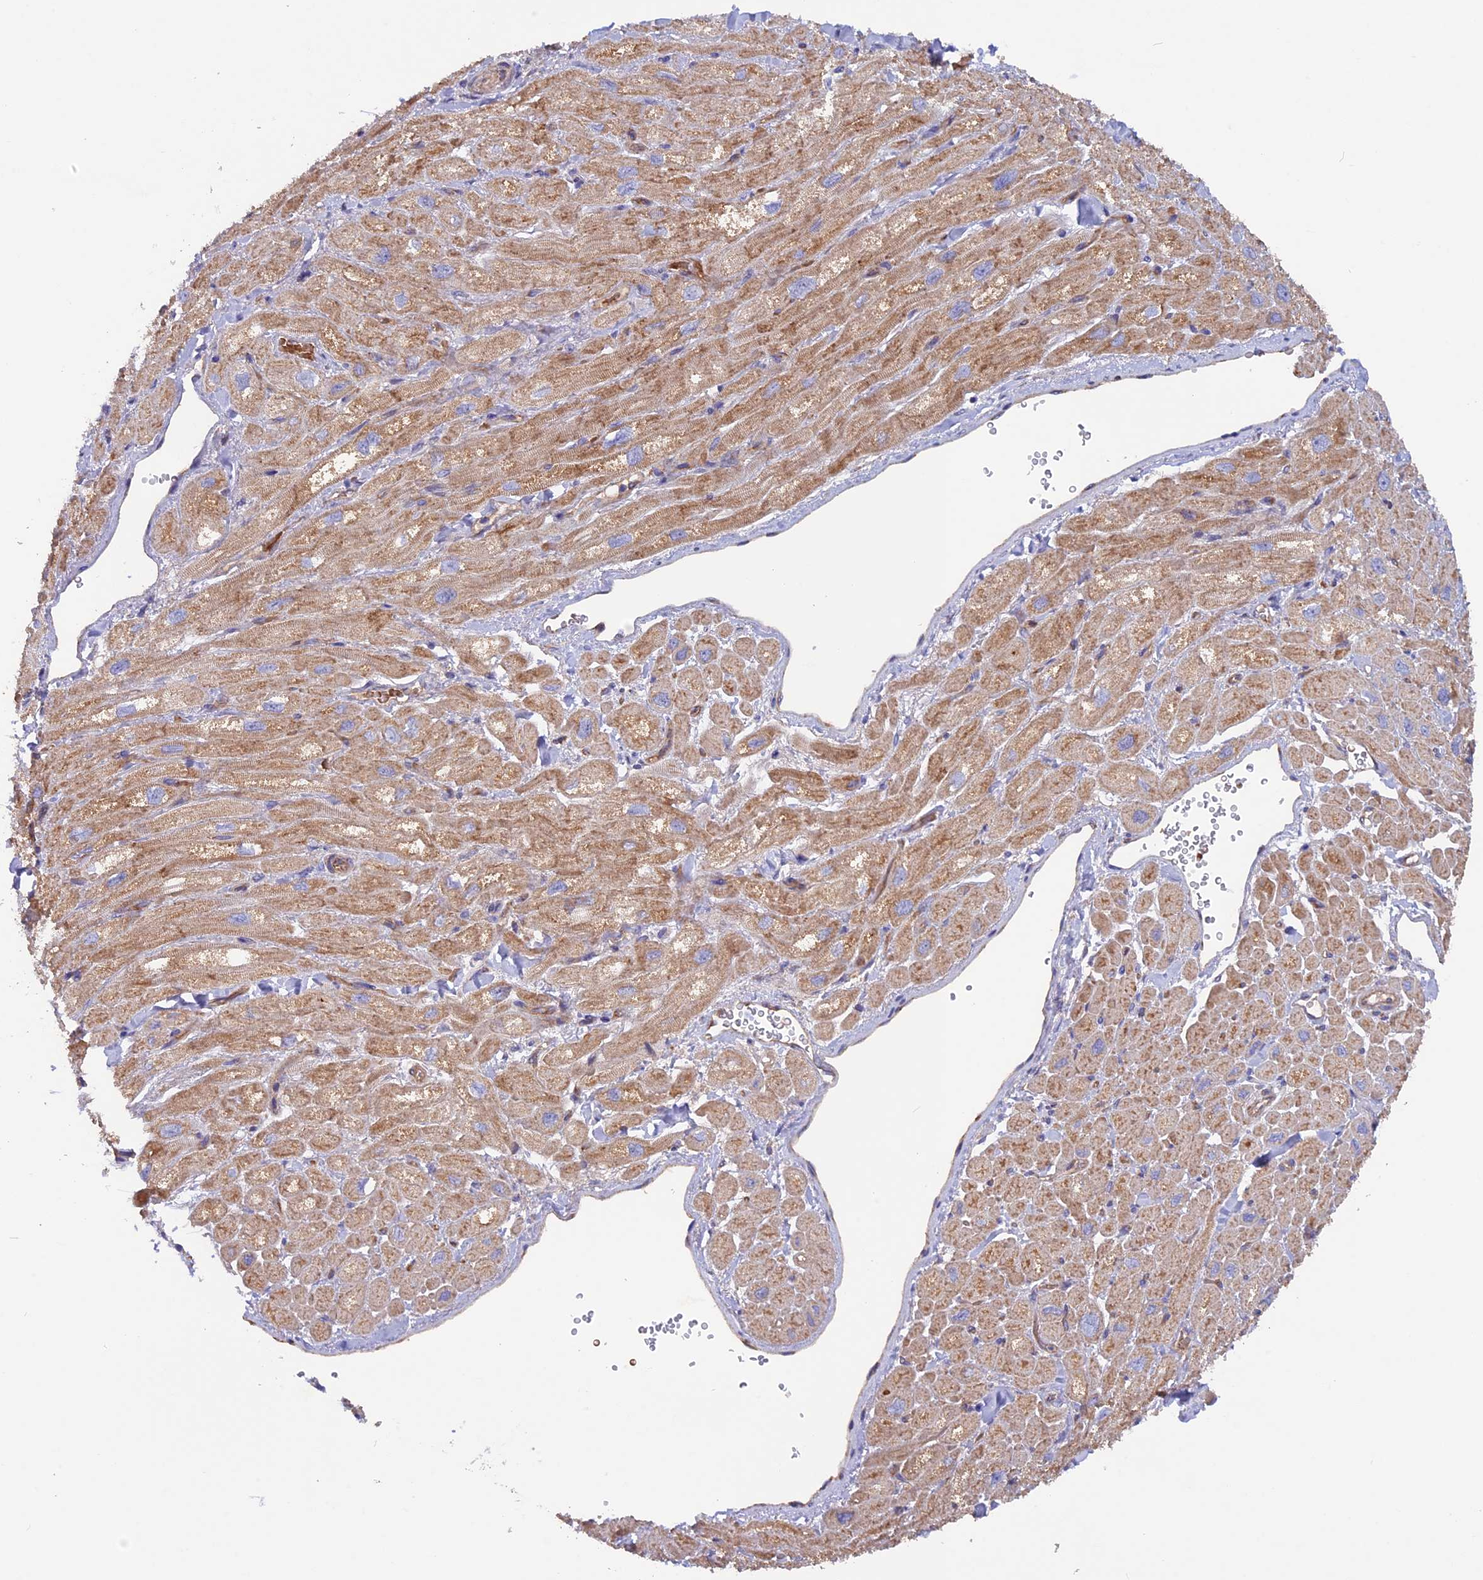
{"staining": {"intensity": "moderate", "quantity": ">75%", "location": "cytoplasmic/membranous"}, "tissue": "heart muscle", "cell_type": "Cardiomyocytes", "image_type": "normal", "snomed": [{"axis": "morphology", "description": "Normal tissue, NOS"}, {"axis": "topography", "description": "Heart"}], "caption": "Cardiomyocytes exhibit medium levels of moderate cytoplasmic/membranous staining in approximately >75% of cells in unremarkable human heart muscle. (DAB (3,3'-diaminobenzidine) IHC with brightfield microscopy, high magnification).", "gene": "DUS3L", "patient": {"sex": "male", "age": 65}}